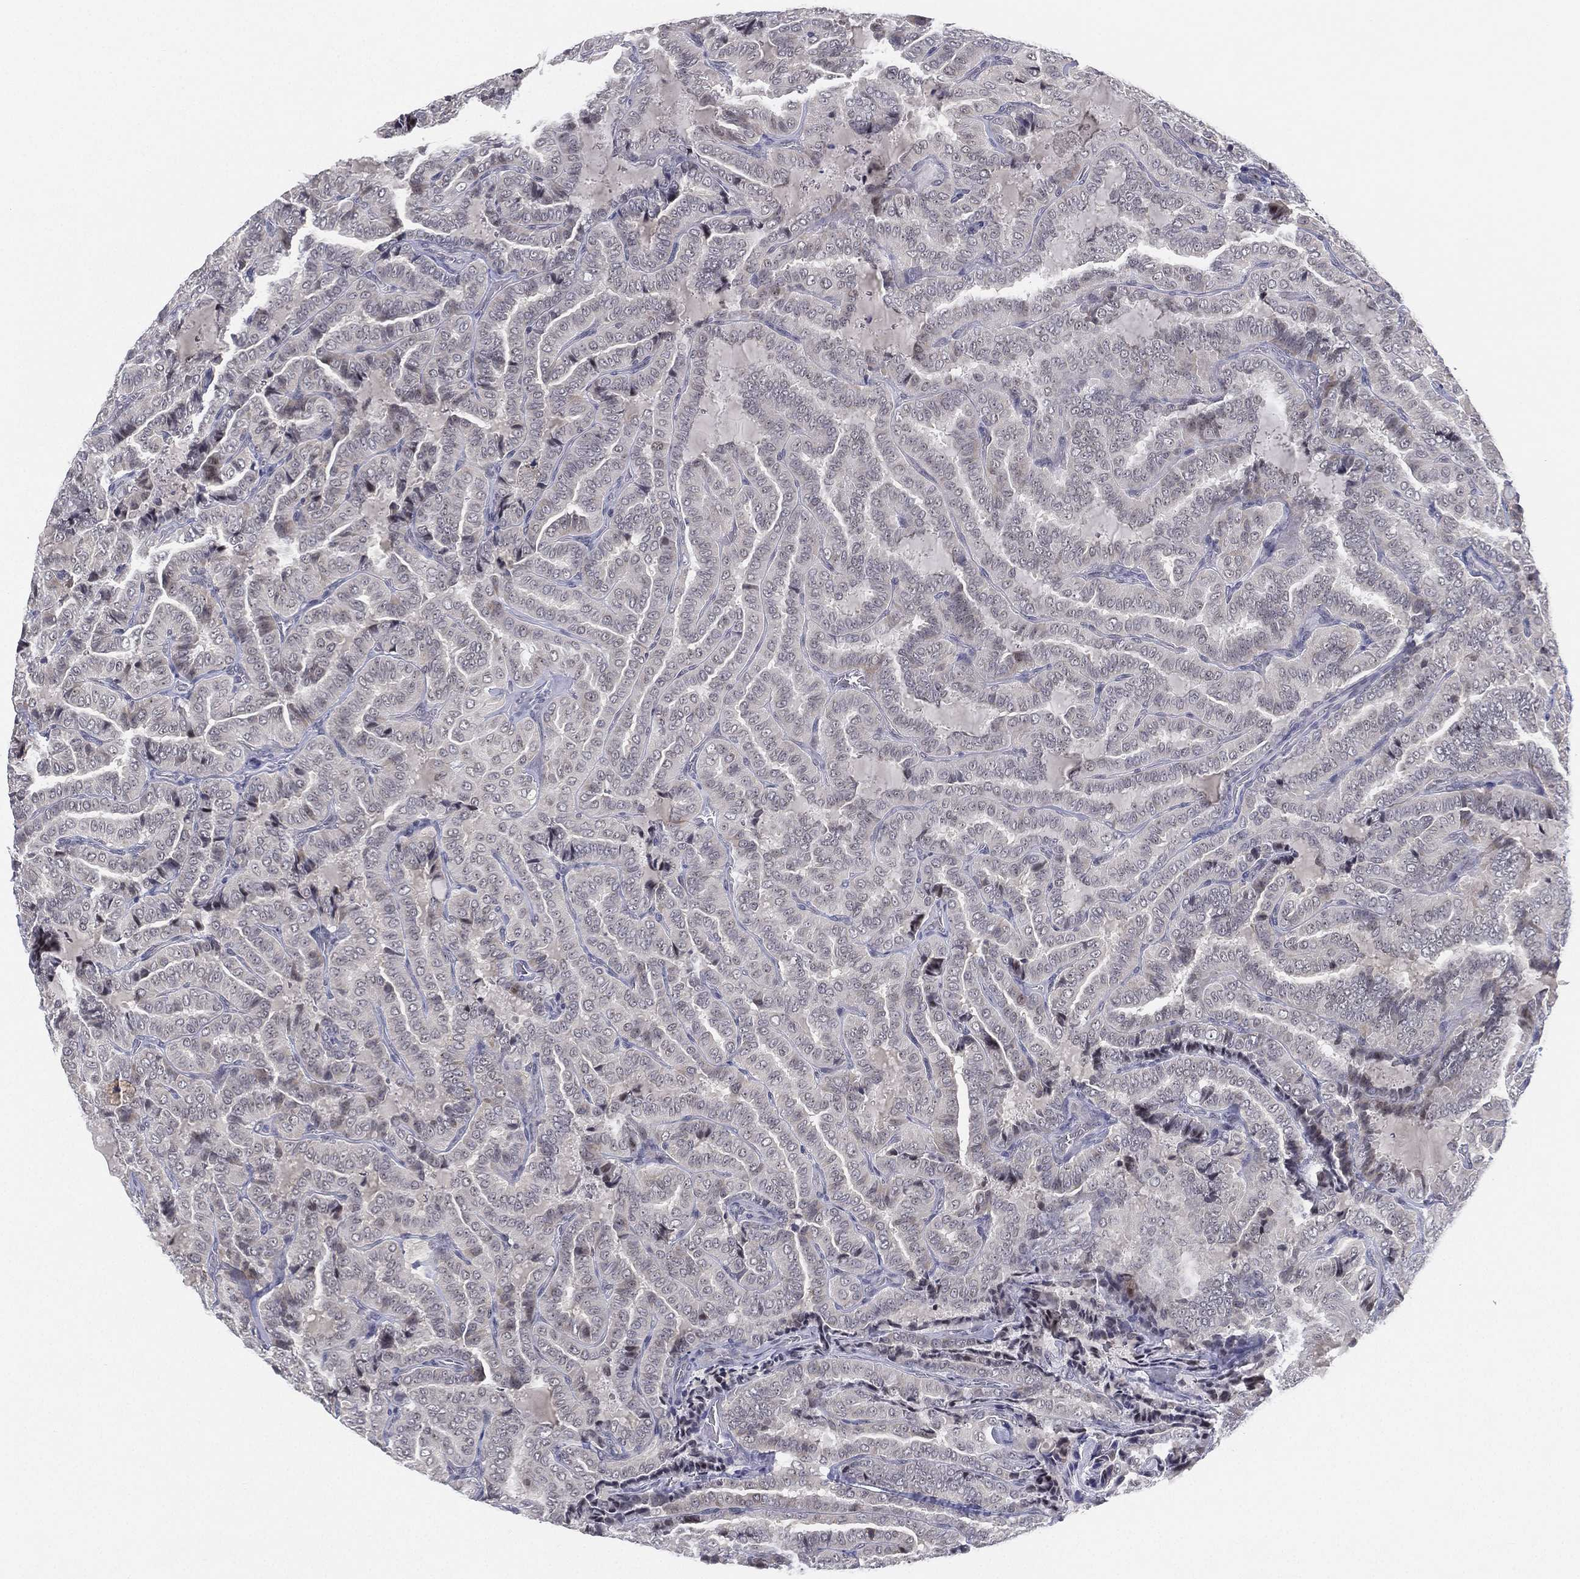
{"staining": {"intensity": "negative", "quantity": "none", "location": "none"}, "tissue": "thyroid cancer", "cell_type": "Tumor cells", "image_type": "cancer", "snomed": [{"axis": "morphology", "description": "Papillary adenocarcinoma, NOS"}, {"axis": "topography", "description": "Thyroid gland"}], "caption": "Micrograph shows no protein expression in tumor cells of thyroid cancer (papillary adenocarcinoma) tissue.", "gene": "MS4A8", "patient": {"sex": "female", "age": 39}}